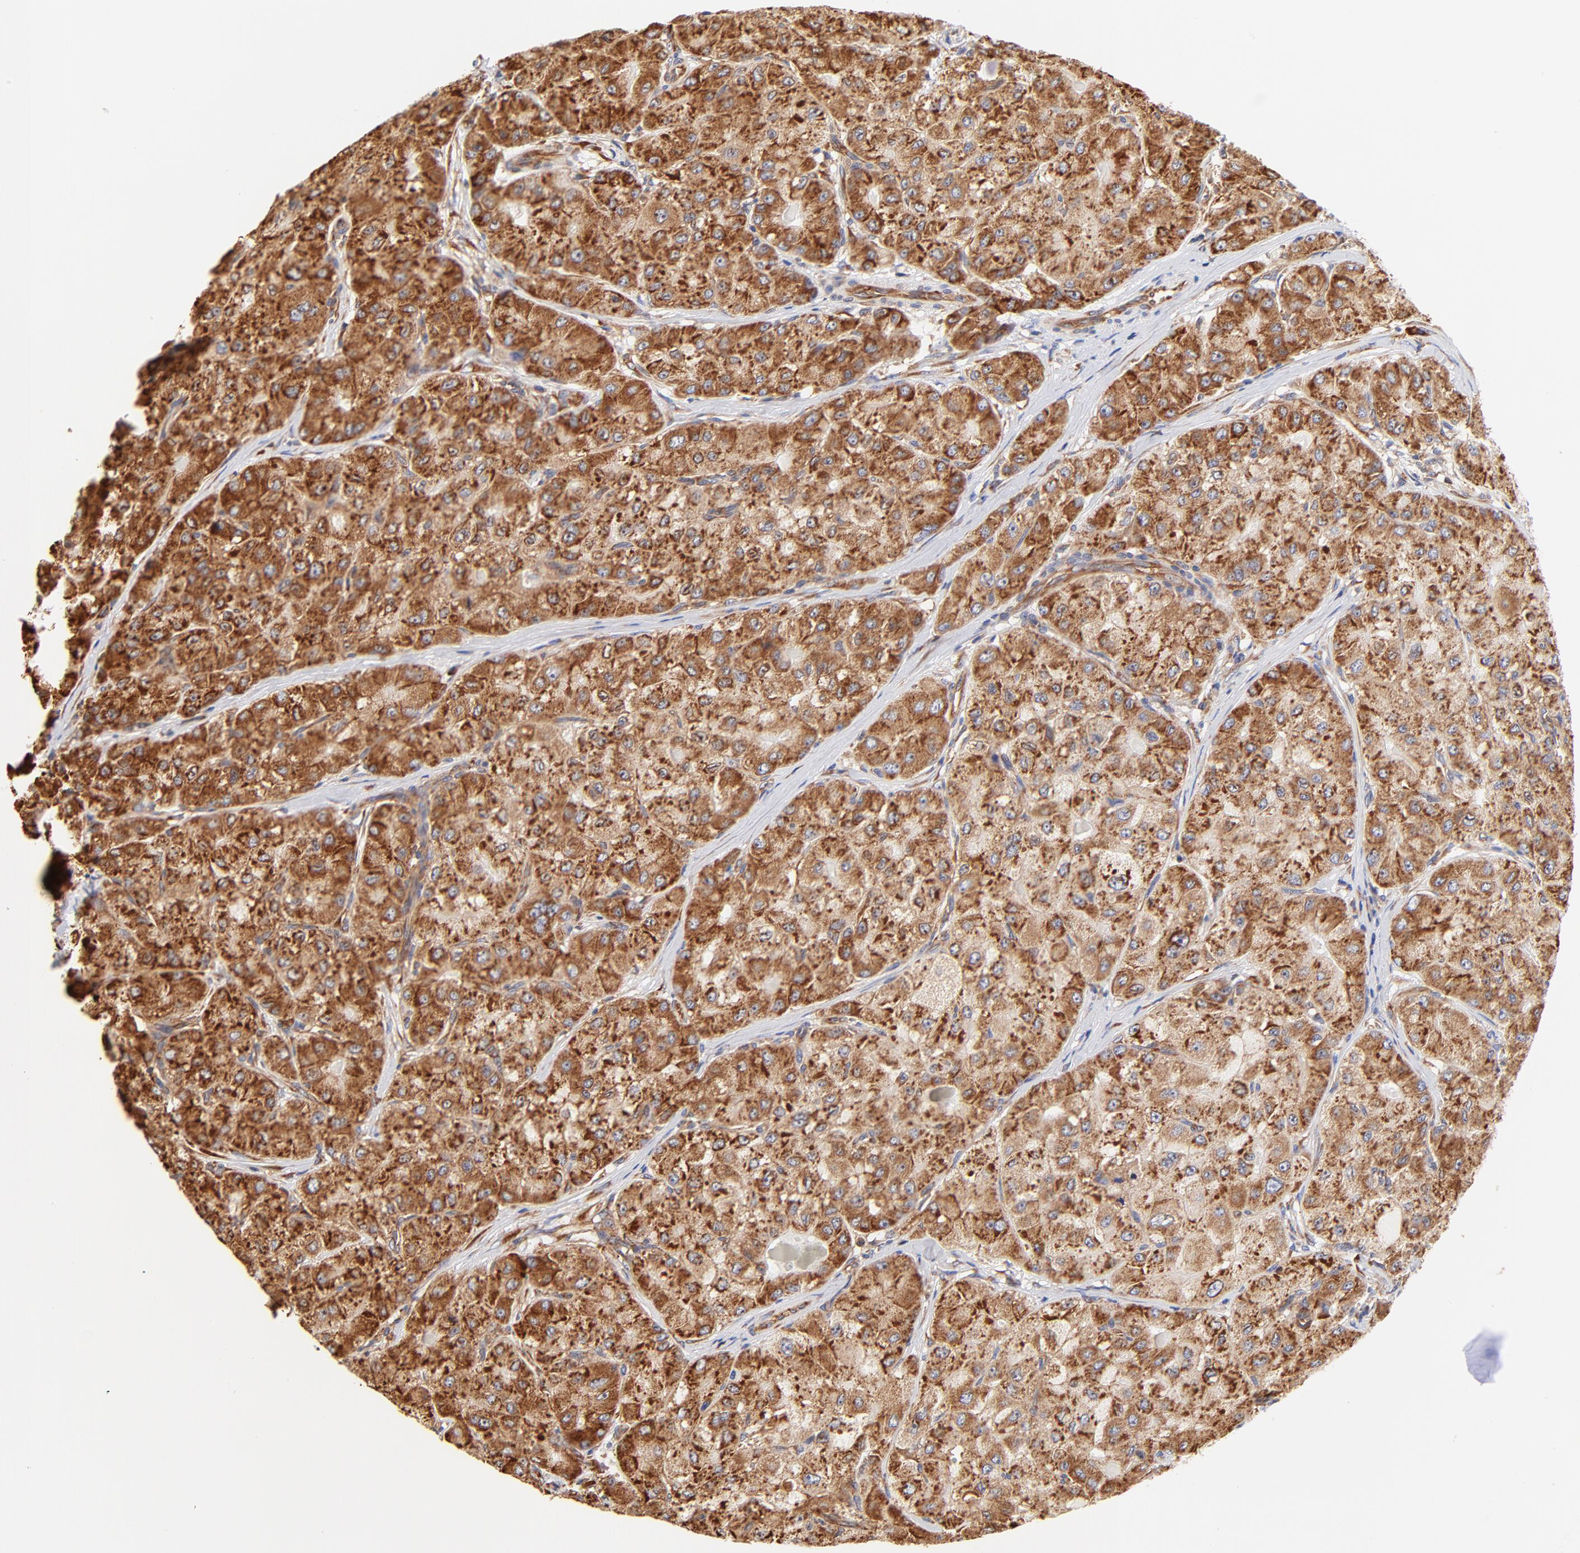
{"staining": {"intensity": "strong", "quantity": ">75%", "location": "cytoplasmic/membranous"}, "tissue": "liver cancer", "cell_type": "Tumor cells", "image_type": "cancer", "snomed": [{"axis": "morphology", "description": "Carcinoma, Hepatocellular, NOS"}, {"axis": "topography", "description": "Liver"}], "caption": "Hepatocellular carcinoma (liver) tissue demonstrates strong cytoplasmic/membranous staining in approximately >75% of tumor cells", "gene": "RPL27", "patient": {"sex": "male", "age": 80}}